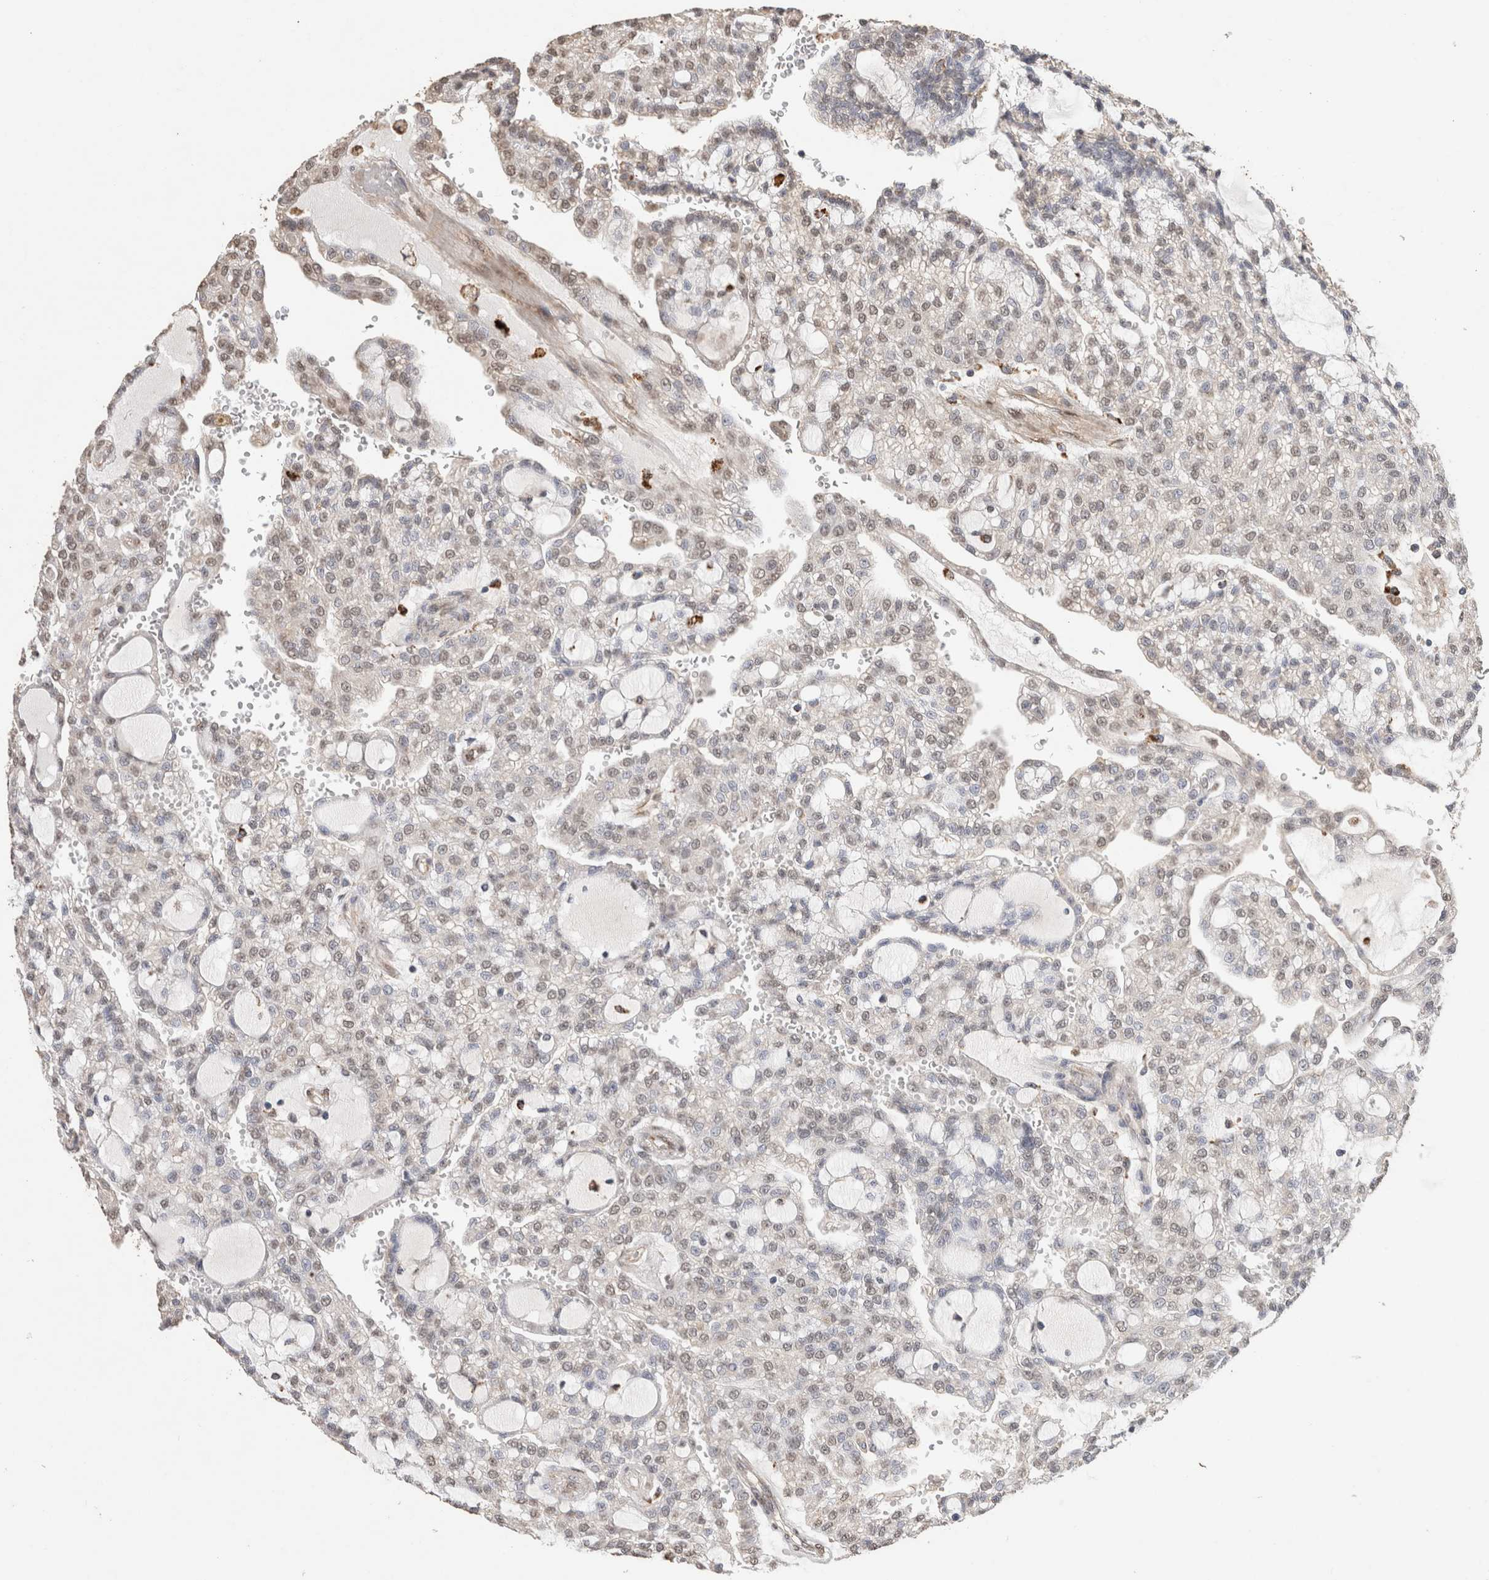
{"staining": {"intensity": "weak", "quantity": "<25%", "location": "nuclear"}, "tissue": "renal cancer", "cell_type": "Tumor cells", "image_type": "cancer", "snomed": [{"axis": "morphology", "description": "Adenocarcinoma, NOS"}, {"axis": "topography", "description": "Kidney"}], "caption": "The photomicrograph displays no significant expression in tumor cells of renal adenocarcinoma.", "gene": "C1QTNF5", "patient": {"sex": "male", "age": 63}}